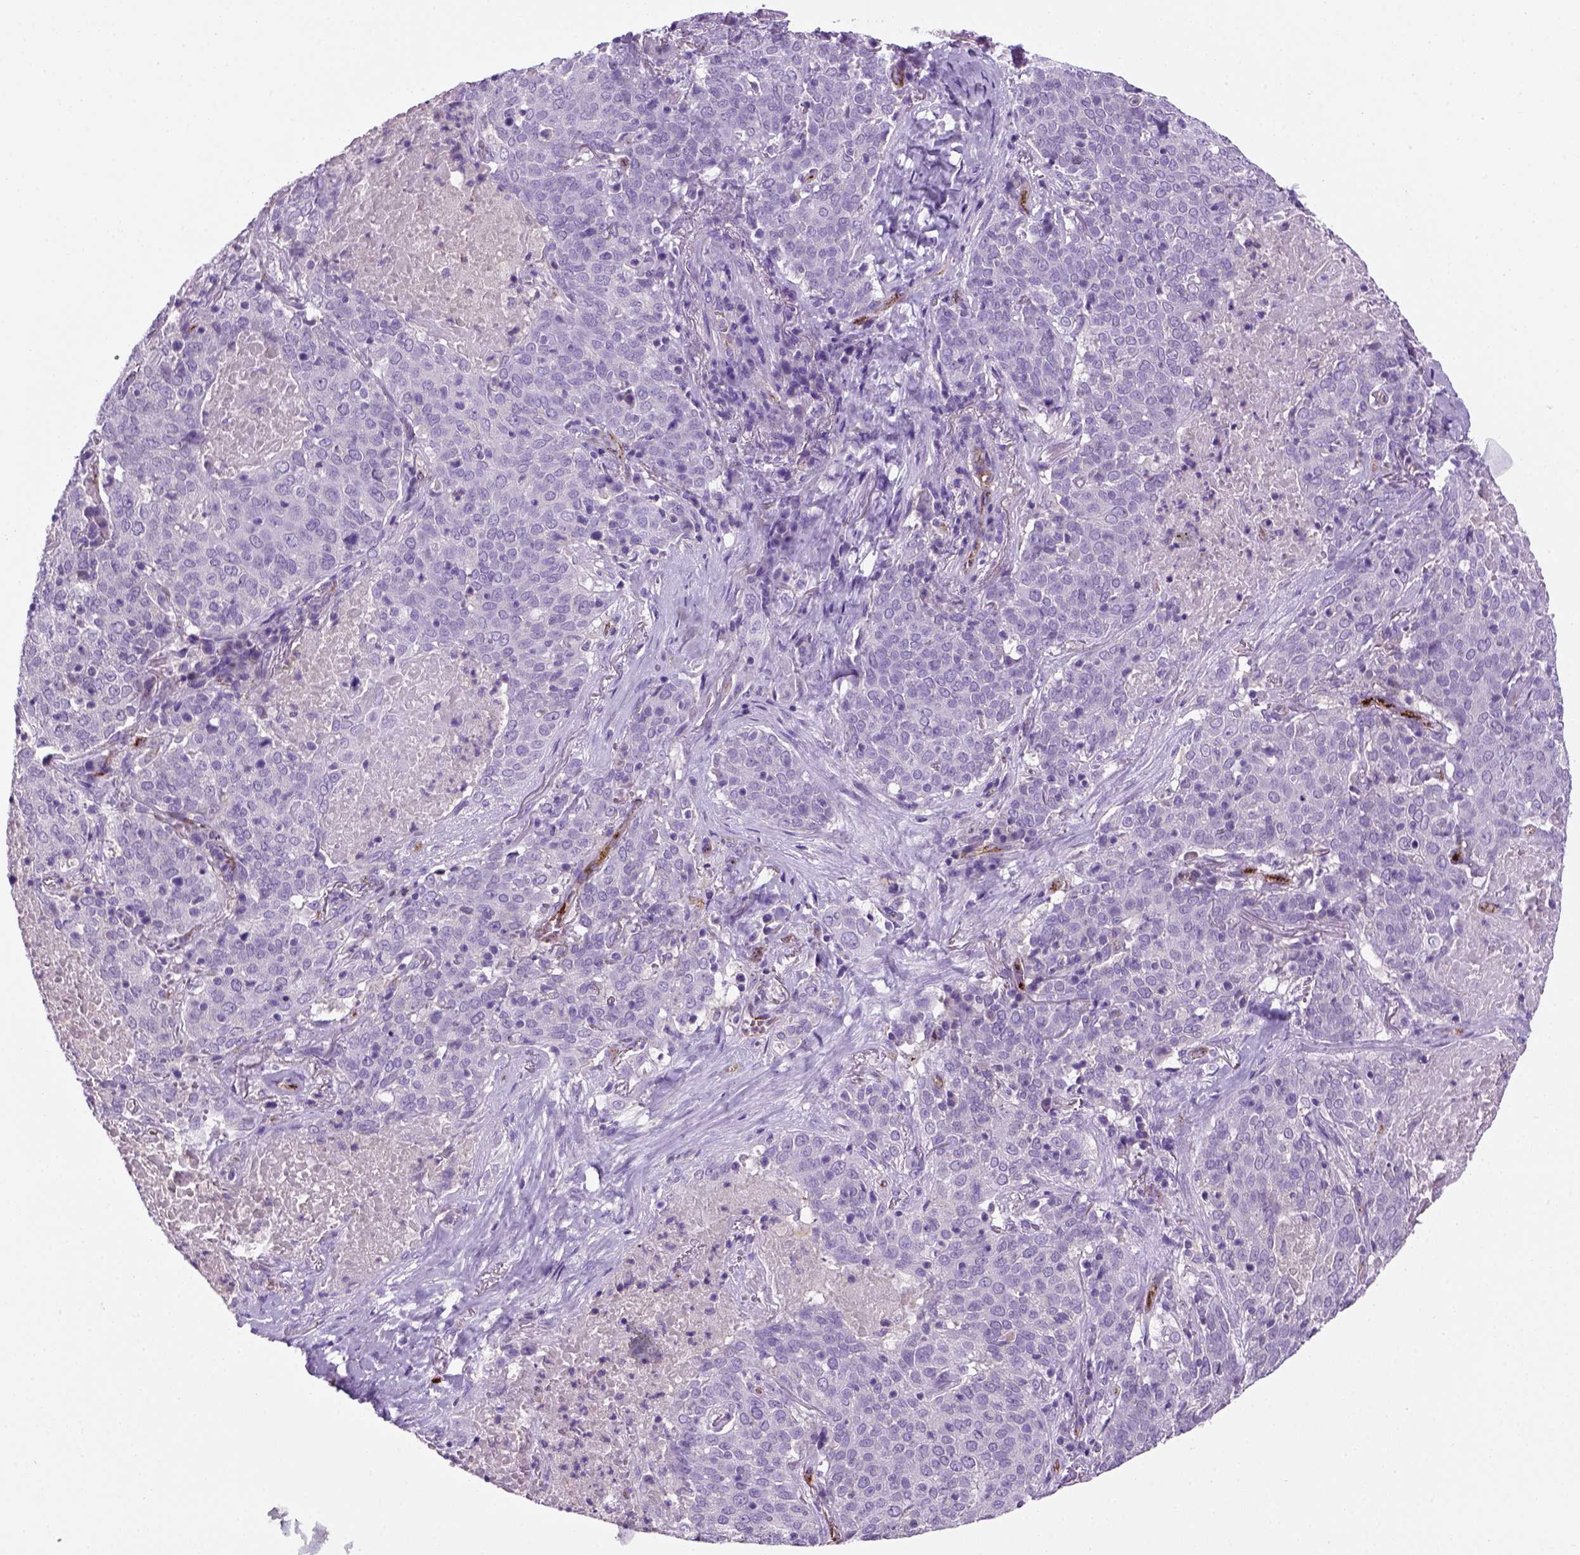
{"staining": {"intensity": "negative", "quantity": "none", "location": "none"}, "tissue": "lung cancer", "cell_type": "Tumor cells", "image_type": "cancer", "snomed": [{"axis": "morphology", "description": "Squamous cell carcinoma, NOS"}, {"axis": "topography", "description": "Lung"}], "caption": "IHC of lung cancer displays no positivity in tumor cells.", "gene": "VWF", "patient": {"sex": "male", "age": 82}}